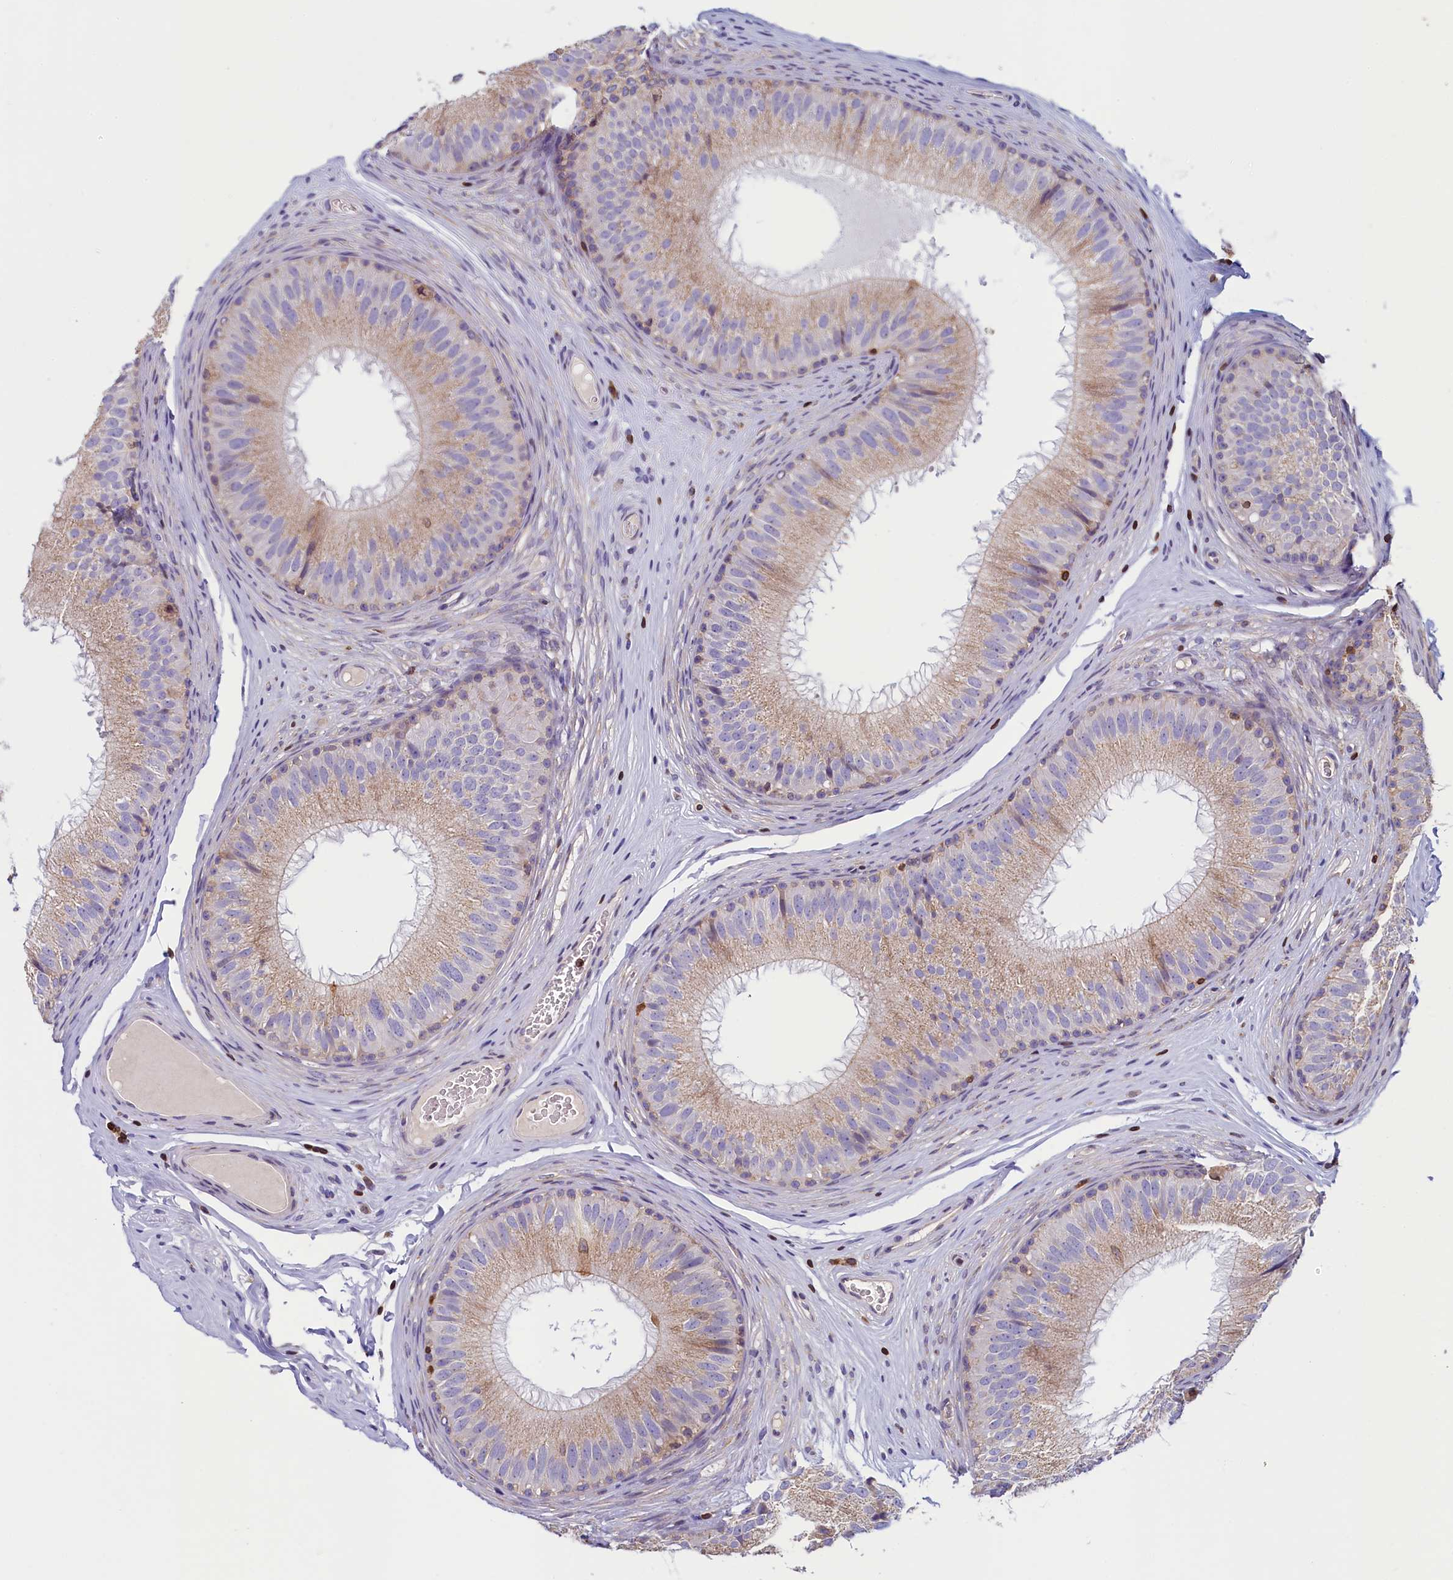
{"staining": {"intensity": "weak", "quantity": "25%-75%", "location": "cytoplasmic/membranous"}, "tissue": "epididymis", "cell_type": "Glandular cells", "image_type": "normal", "snomed": [{"axis": "morphology", "description": "Normal tissue, NOS"}, {"axis": "topography", "description": "Epididymis"}], "caption": "Human epididymis stained for a protein (brown) reveals weak cytoplasmic/membranous positive staining in approximately 25%-75% of glandular cells.", "gene": "TRAF3IP3", "patient": {"sex": "male", "age": 32}}